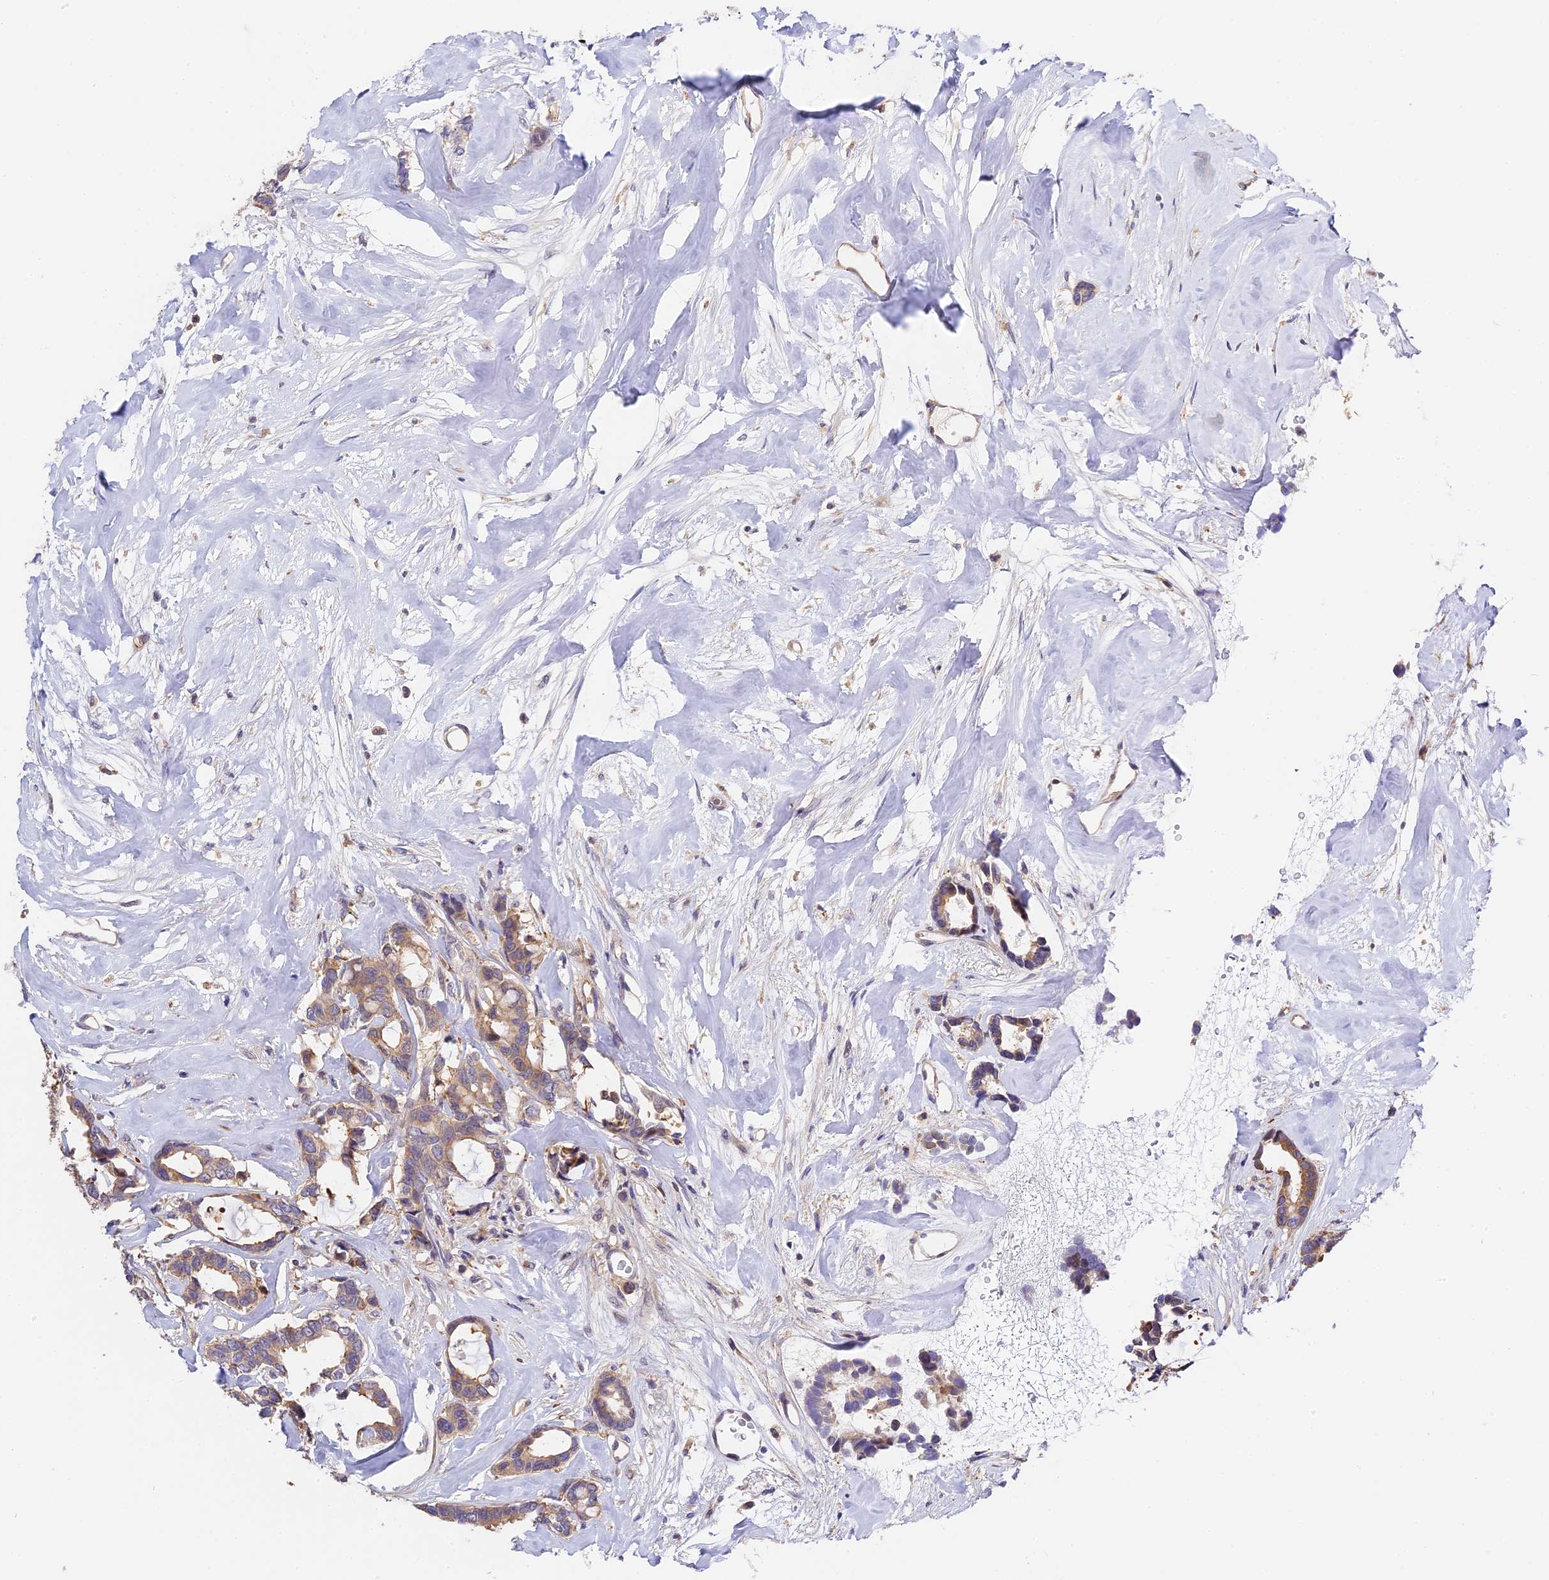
{"staining": {"intensity": "moderate", "quantity": ">75%", "location": "cytoplasmic/membranous"}, "tissue": "breast cancer", "cell_type": "Tumor cells", "image_type": "cancer", "snomed": [{"axis": "morphology", "description": "Duct carcinoma"}, {"axis": "topography", "description": "Breast"}], "caption": "IHC (DAB (3,3'-diaminobenzidine)) staining of breast cancer shows moderate cytoplasmic/membranous protein staining in about >75% of tumor cells. (Brightfield microscopy of DAB IHC at high magnification).", "gene": "BSCL2", "patient": {"sex": "female", "age": 87}}